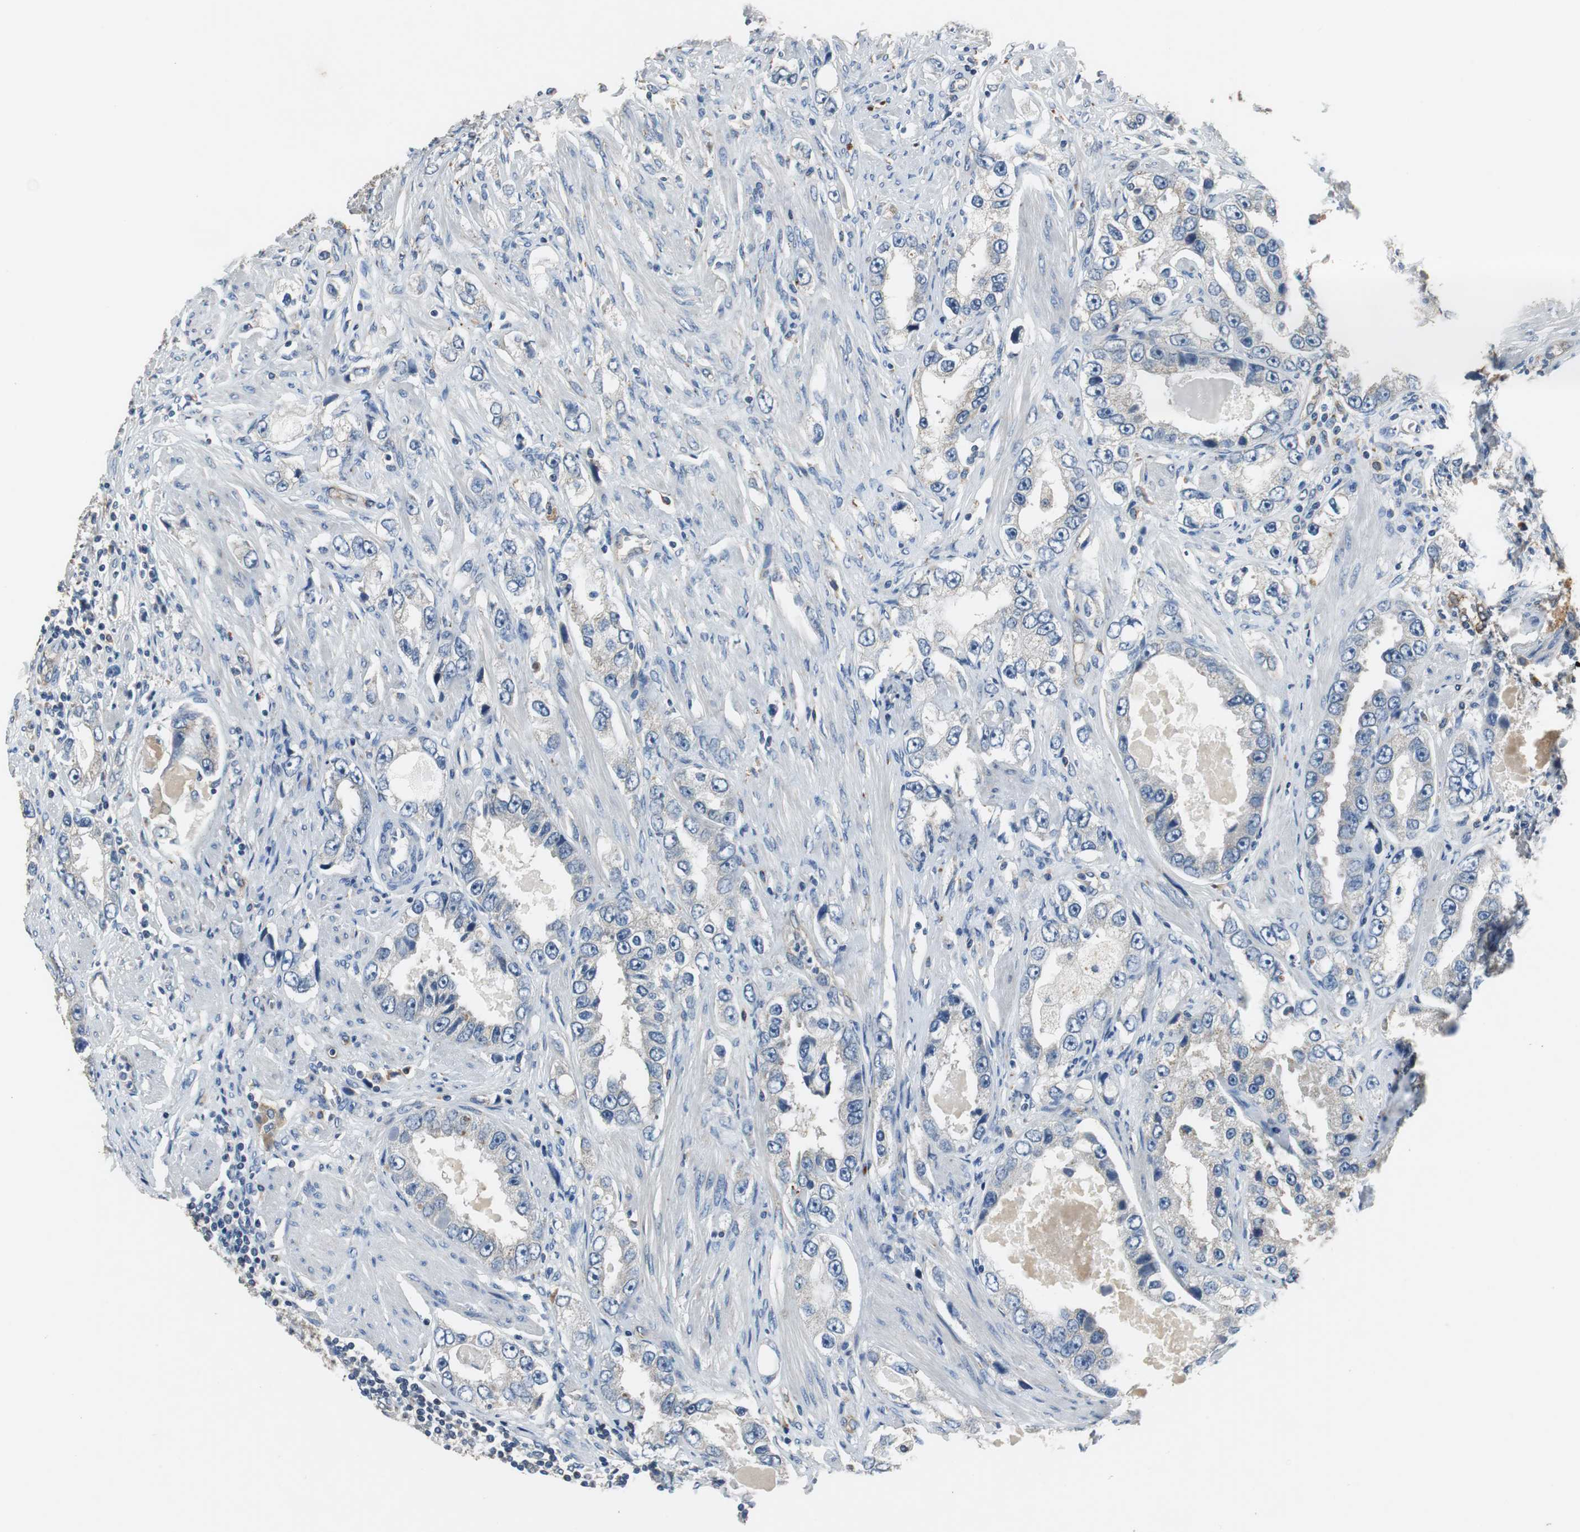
{"staining": {"intensity": "negative", "quantity": "none", "location": "none"}, "tissue": "prostate cancer", "cell_type": "Tumor cells", "image_type": "cancer", "snomed": [{"axis": "morphology", "description": "Adenocarcinoma, High grade"}, {"axis": "topography", "description": "Prostate"}], "caption": "Immunohistochemistry photomicrograph of neoplastic tissue: prostate adenocarcinoma (high-grade) stained with DAB (3,3'-diaminobenzidine) demonstrates no significant protein positivity in tumor cells.", "gene": "MTIF2", "patient": {"sex": "male", "age": 63}}